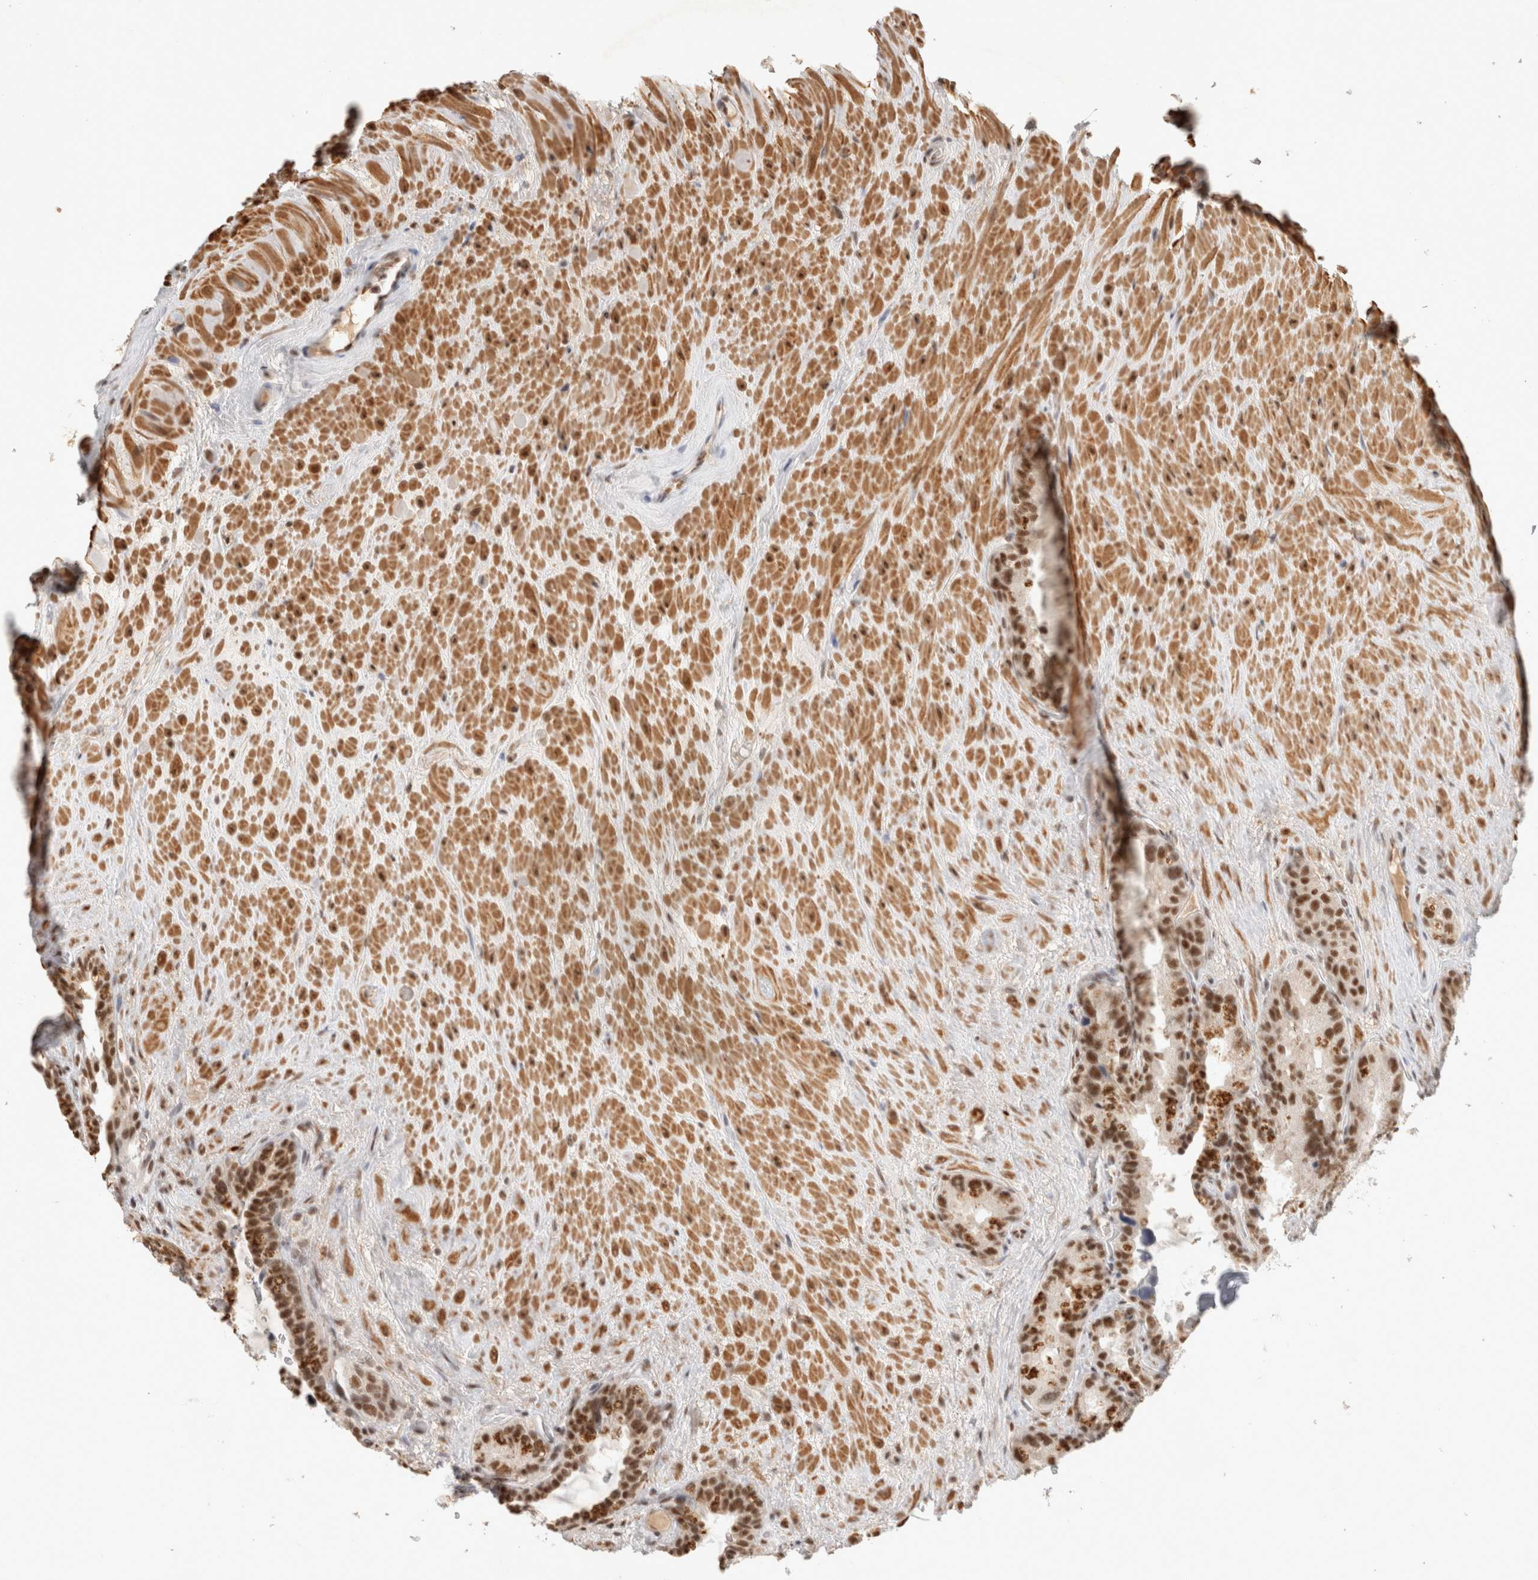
{"staining": {"intensity": "moderate", "quantity": ">75%", "location": "nuclear"}, "tissue": "seminal vesicle", "cell_type": "Glandular cells", "image_type": "normal", "snomed": [{"axis": "morphology", "description": "Normal tissue, NOS"}, {"axis": "topography", "description": "Seminal veicle"}], "caption": "Immunohistochemistry micrograph of unremarkable human seminal vesicle stained for a protein (brown), which shows medium levels of moderate nuclear positivity in approximately >75% of glandular cells.", "gene": "ZNF830", "patient": {"sex": "male", "age": 80}}